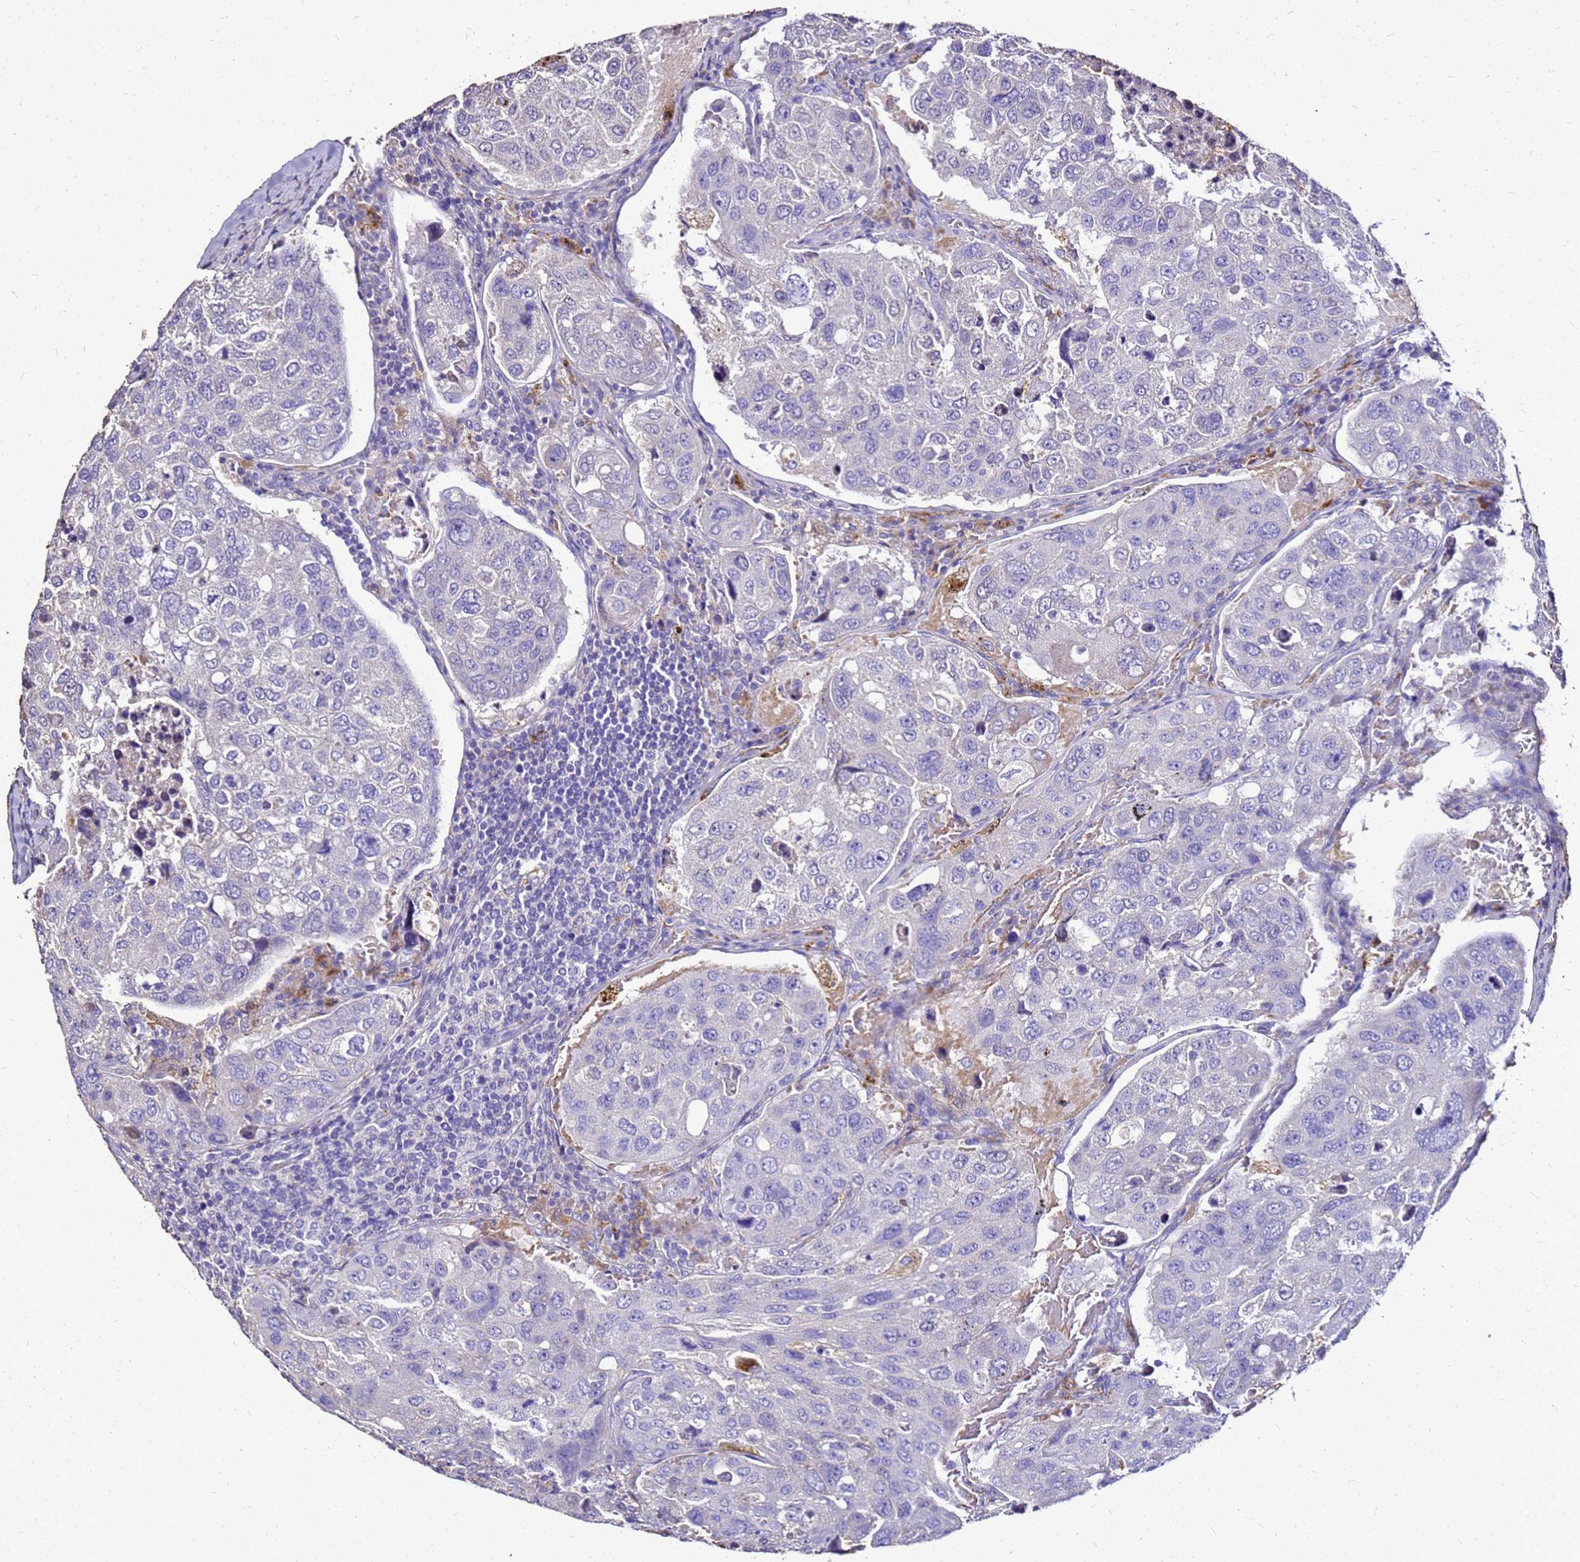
{"staining": {"intensity": "negative", "quantity": "none", "location": "none"}, "tissue": "urothelial cancer", "cell_type": "Tumor cells", "image_type": "cancer", "snomed": [{"axis": "morphology", "description": "Urothelial carcinoma, High grade"}, {"axis": "topography", "description": "Lymph node"}, {"axis": "topography", "description": "Urinary bladder"}], "caption": "Immunohistochemical staining of human urothelial cancer demonstrates no significant positivity in tumor cells.", "gene": "S100A2", "patient": {"sex": "male", "age": 51}}